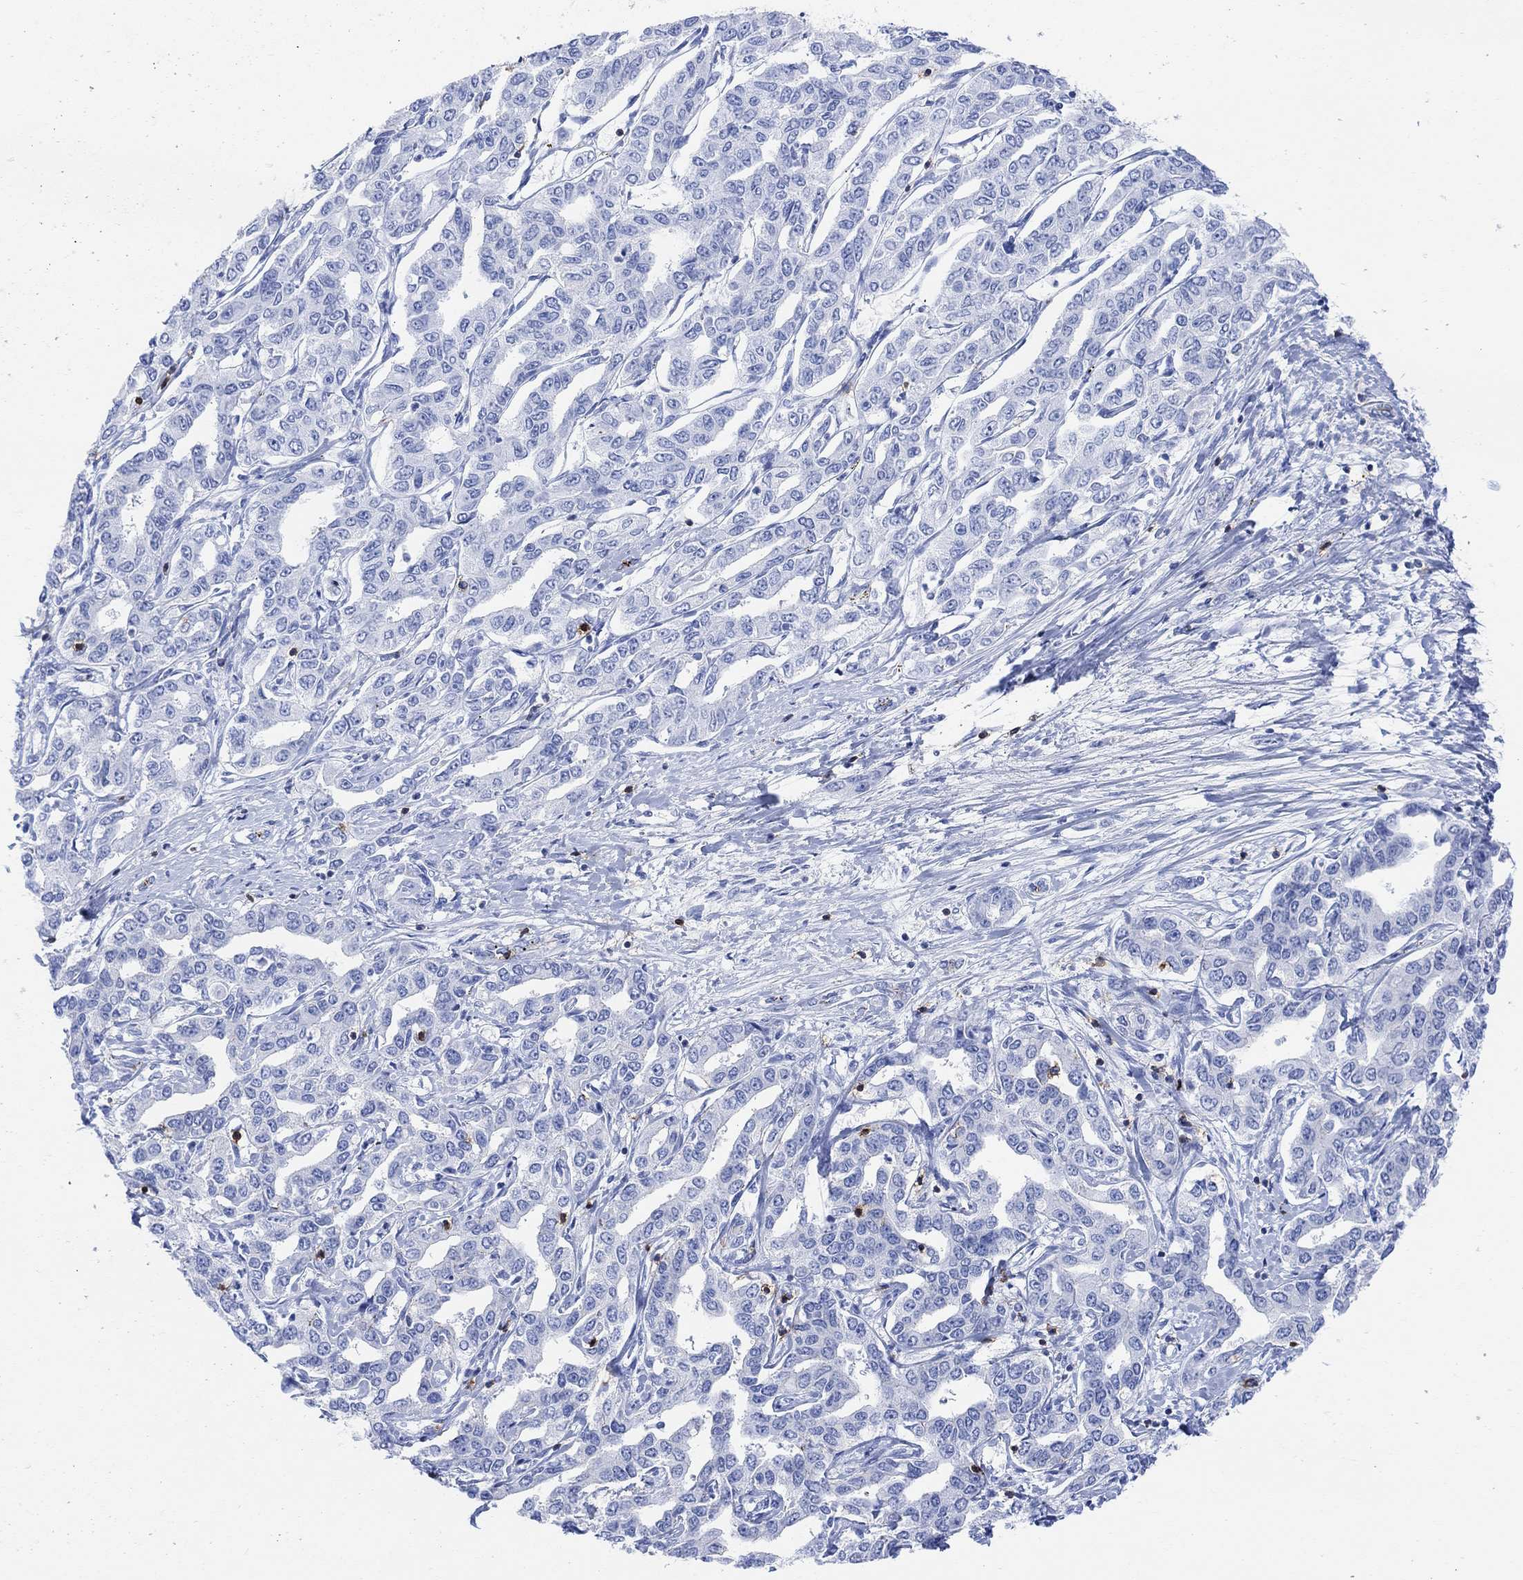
{"staining": {"intensity": "negative", "quantity": "none", "location": "none"}, "tissue": "liver cancer", "cell_type": "Tumor cells", "image_type": "cancer", "snomed": [{"axis": "morphology", "description": "Cholangiocarcinoma"}, {"axis": "topography", "description": "Liver"}], "caption": "This is an immunohistochemistry (IHC) image of liver cancer. There is no staining in tumor cells.", "gene": "GPR65", "patient": {"sex": "male", "age": 59}}